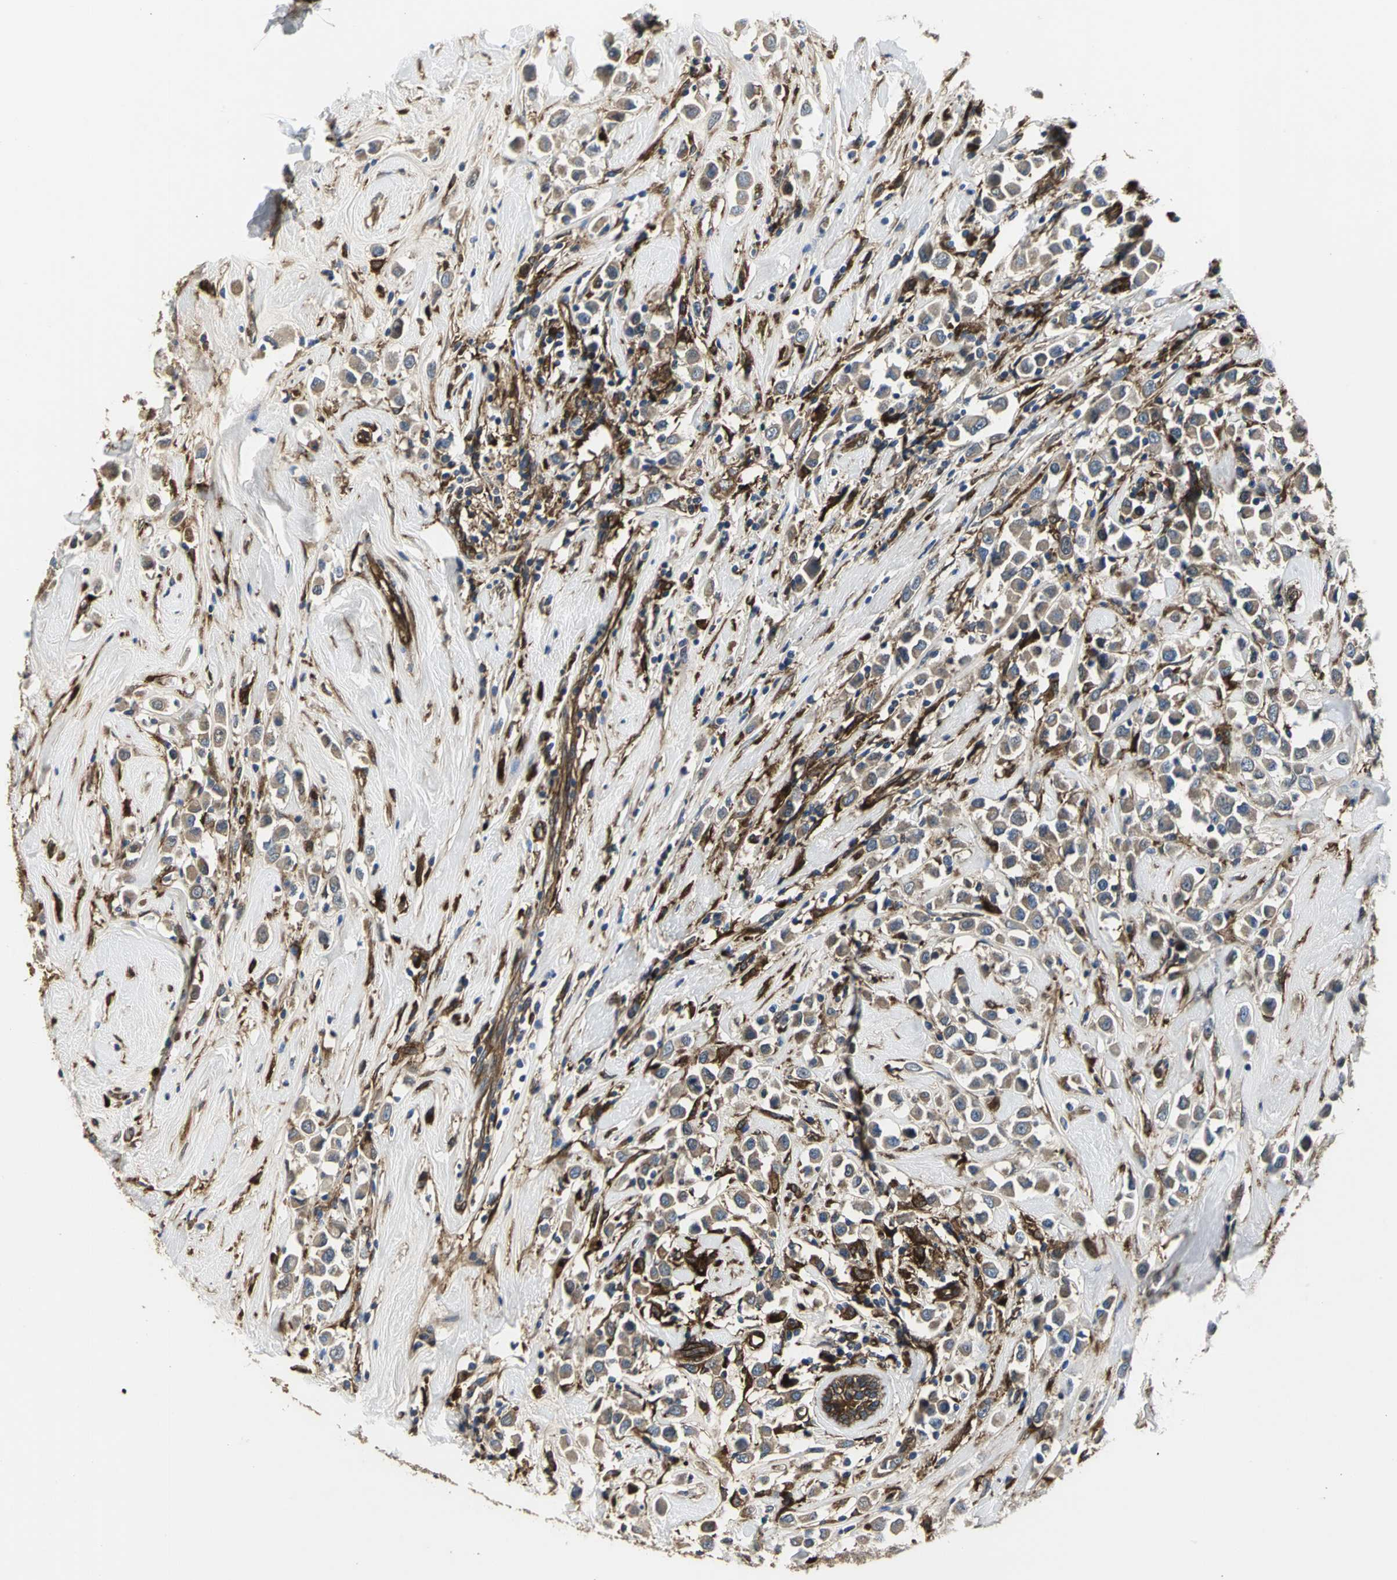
{"staining": {"intensity": "moderate", "quantity": ">75%", "location": "cytoplasmic/membranous"}, "tissue": "breast cancer", "cell_type": "Tumor cells", "image_type": "cancer", "snomed": [{"axis": "morphology", "description": "Duct carcinoma"}, {"axis": "topography", "description": "Breast"}], "caption": "Immunohistochemical staining of breast cancer shows medium levels of moderate cytoplasmic/membranous protein expression in about >75% of tumor cells. The protein is shown in brown color, while the nuclei are stained blue.", "gene": "CHRNB1", "patient": {"sex": "female", "age": 61}}